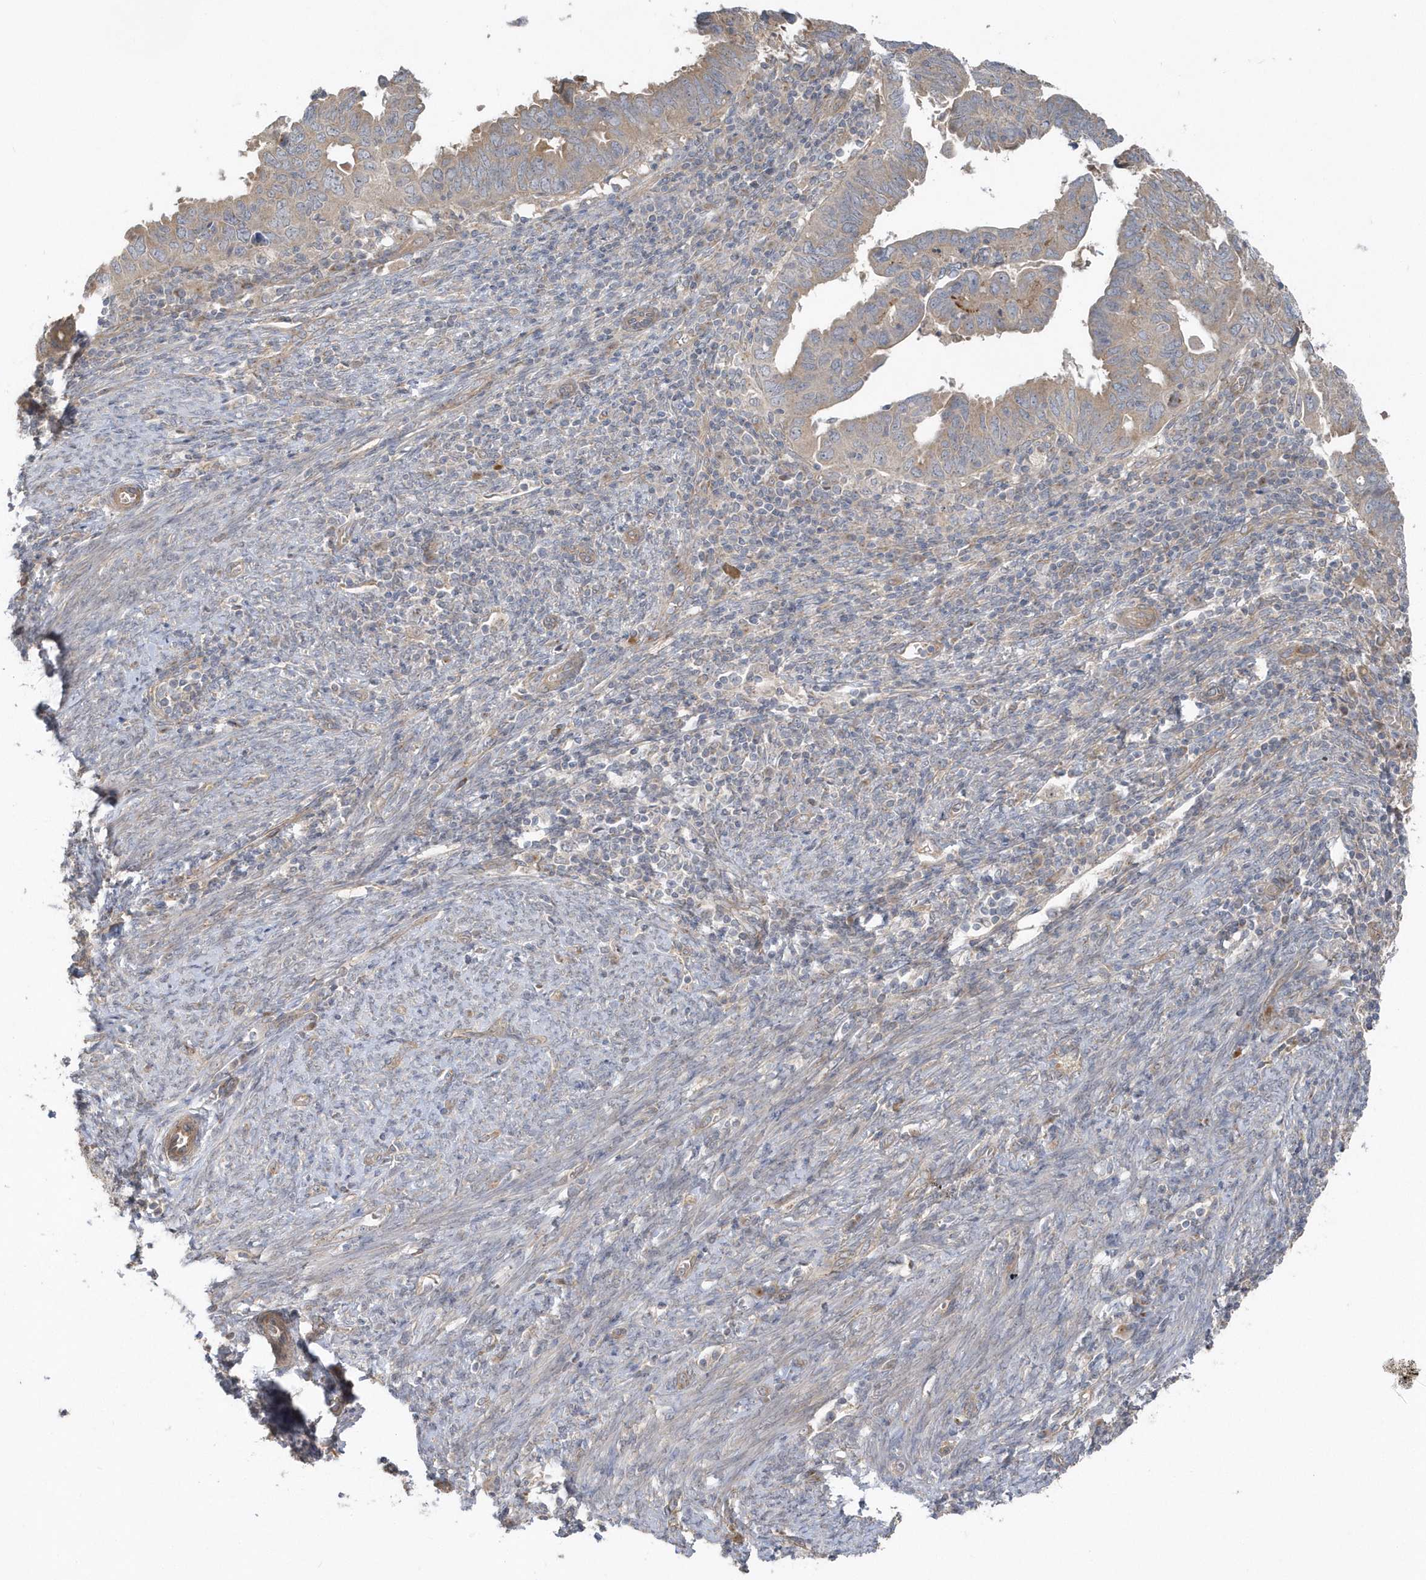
{"staining": {"intensity": "weak", "quantity": "<25%", "location": "cytoplasmic/membranous"}, "tissue": "endometrial cancer", "cell_type": "Tumor cells", "image_type": "cancer", "snomed": [{"axis": "morphology", "description": "Adenocarcinoma, NOS"}, {"axis": "topography", "description": "Uterus"}], "caption": "Immunohistochemistry (IHC) micrograph of neoplastic tissue: endometrial adenocarcinoma stained with DAB (3,3'-diaminobenzidine) exhibits no significant protein positivity in tumor cells. Nuclei are stained in blue.", "gene": "ACTR1A", "patient": {"sex": "female", "age": 77}}